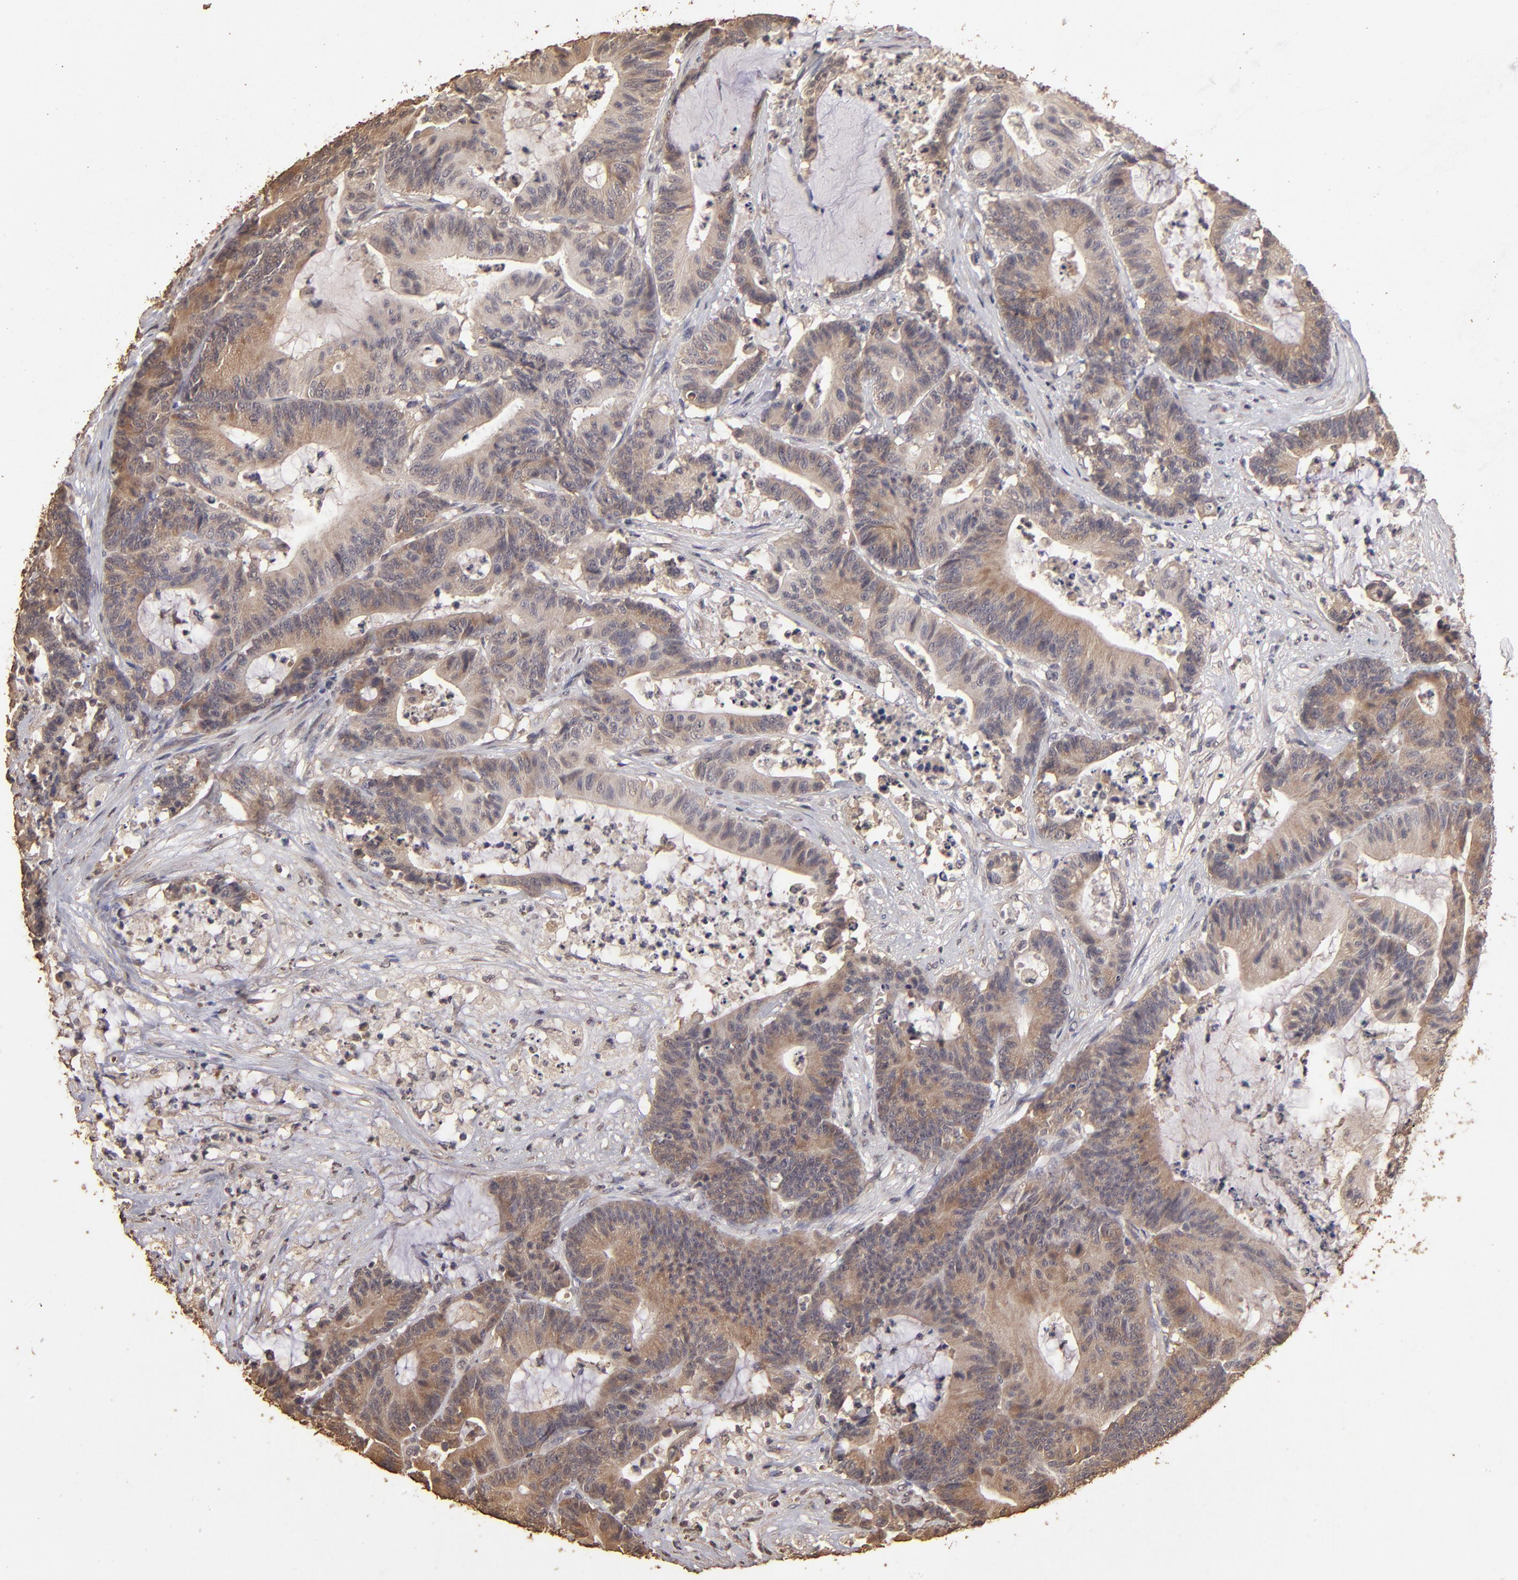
{"staining": {"intensity": "moderate", "quantity": ">75%", "location": "cytoplasmic/membranous"}, "tissue": "colorectal cancer", "cell_type": "Tumor cells", "image_type": "cancer", "snomed": [{"axis": "morphology", "description": "Adenocarcinoma, NOS"}, {"axis": "topography", "description": "Colon"}], "caption": "This is a micrograph of IHC staining of adenocarcinoma (colorectal), which shows moderate positivity in the cytoplasmic/membranous of tumor cells.", "gene": "OPHN1", "patient": {"sex": "female", "age": 84}}